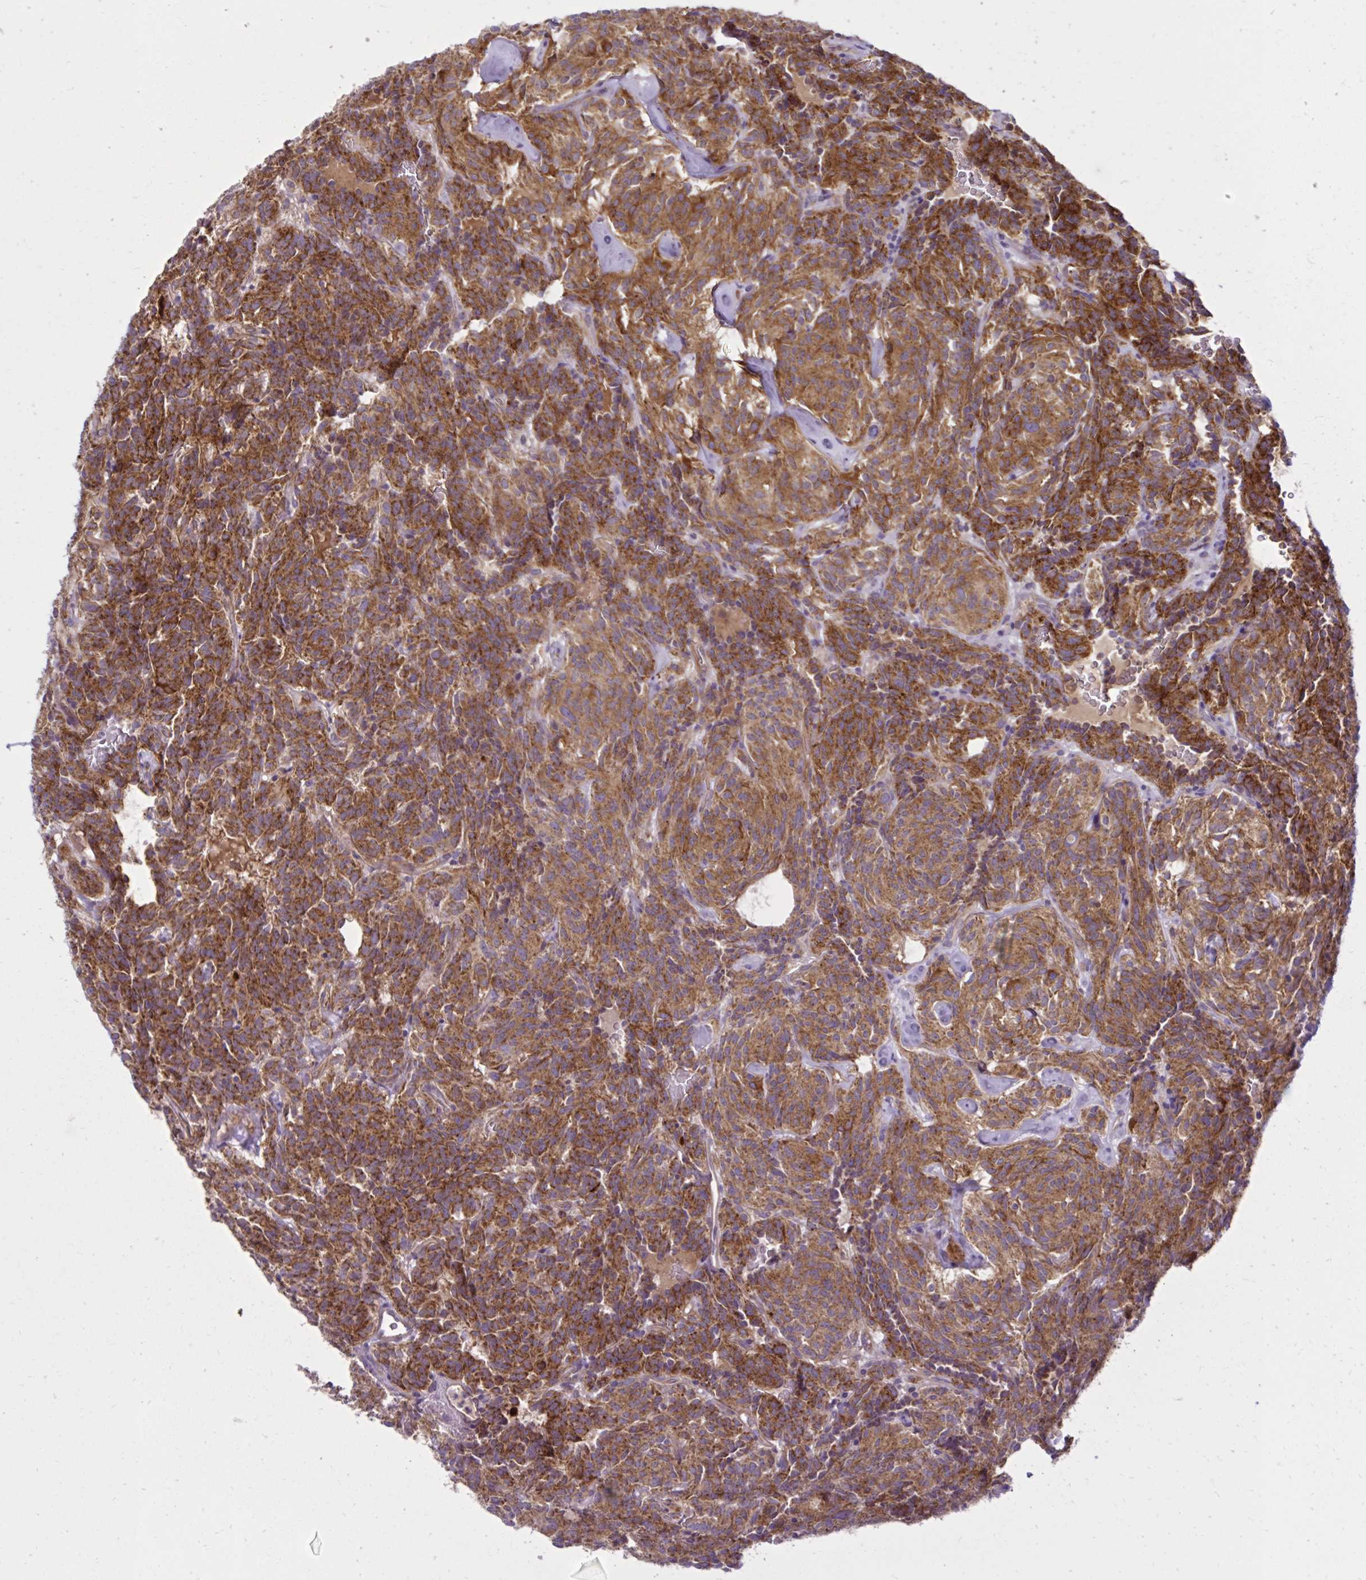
{"staining": {"intensity": "strong", "quantity": ">75%", "location": "cytoplasmic/membranous"}, "tissue": "carcinoid", "cell_type": "Tumor cells", "image_type": "cancer", "snomed": [{"axis": "morphology", "description": "Carcinoid, malignant, NOS"}, {"axis": "topography", "description": "Lung"}], "caption": "Human carcinoid (malignant) stained with a protein marker displays strong staining in tumor cells.", "gene": "LIMS1", "patient": {"sex": "female", "age": 61}}